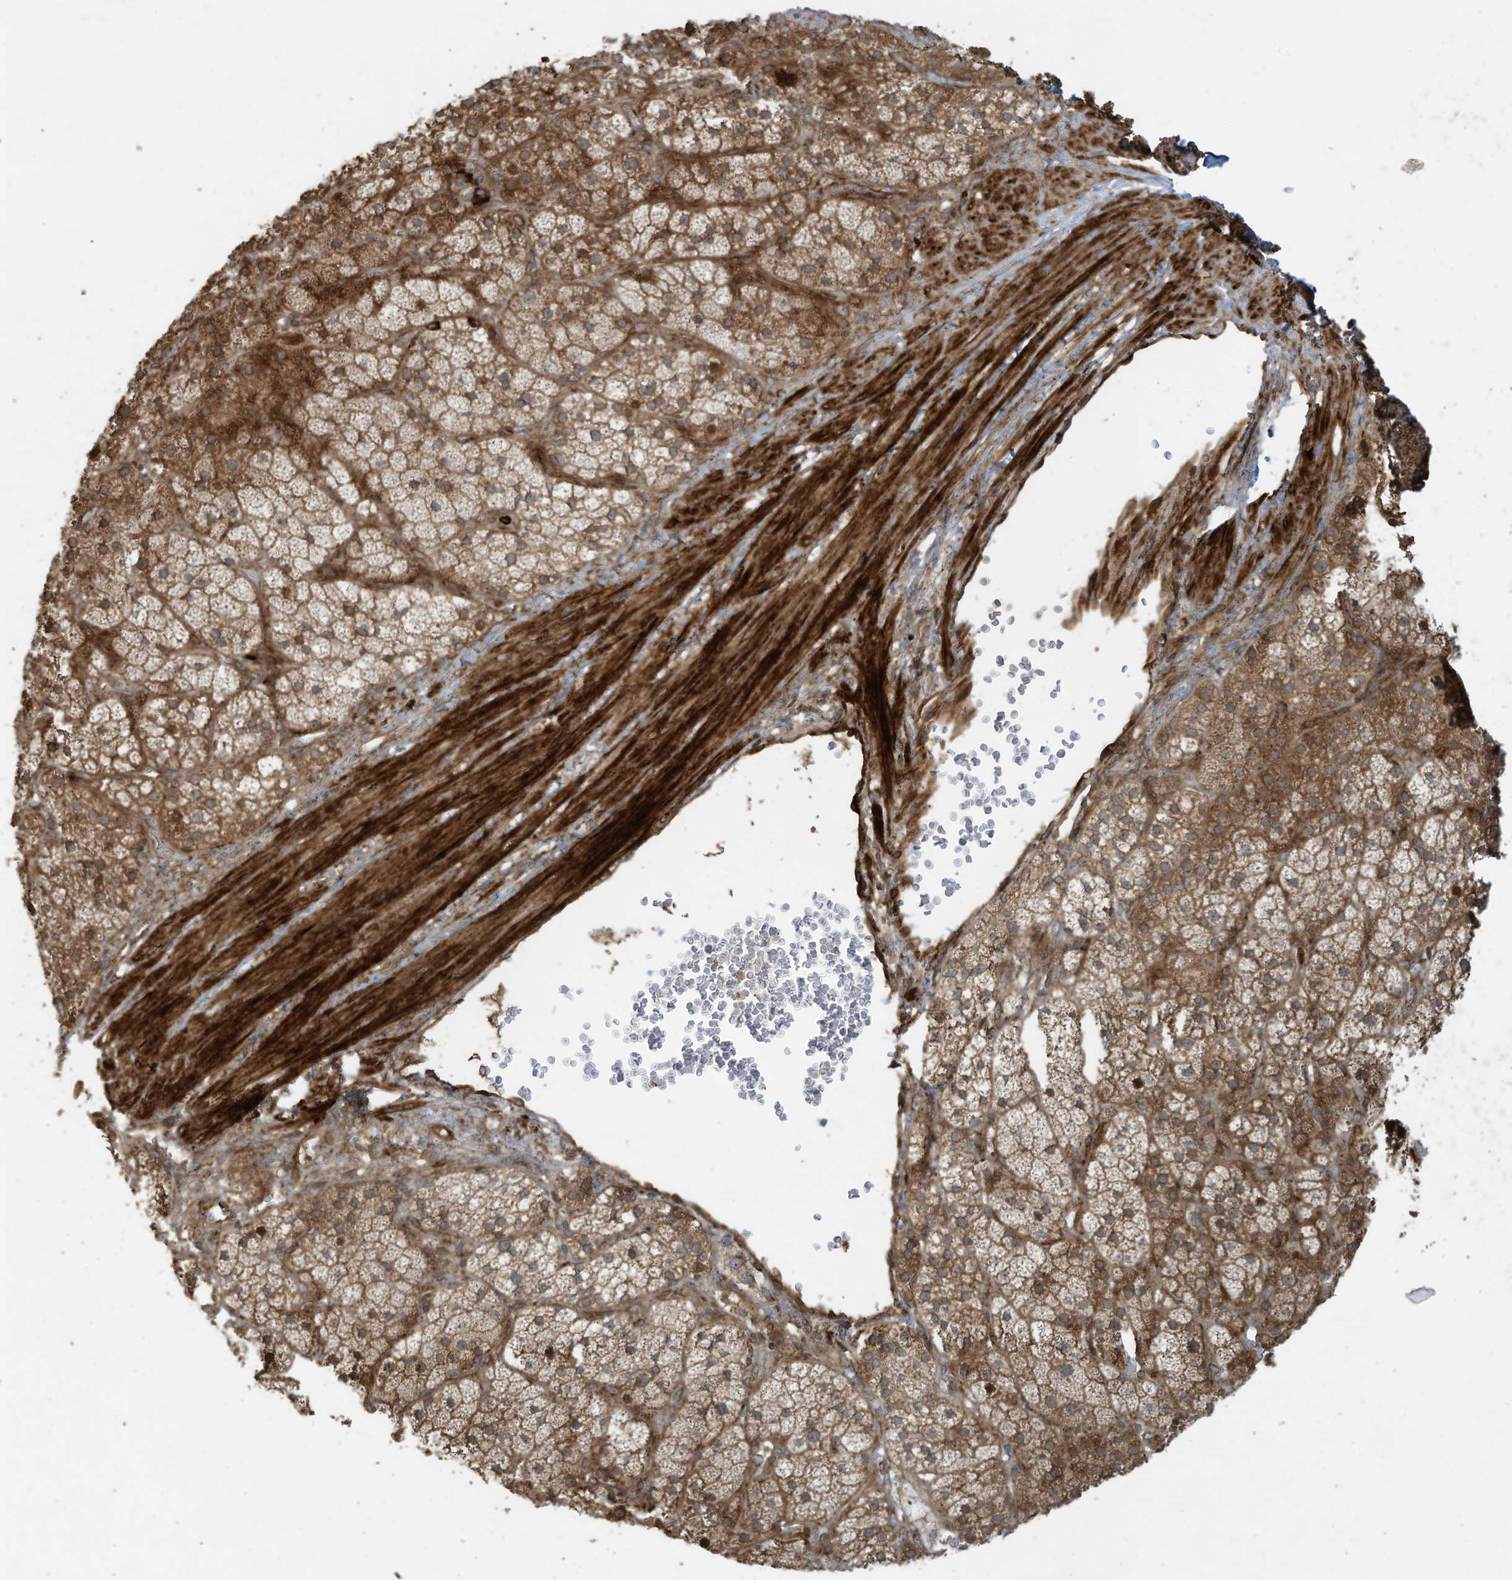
{"staining": {"intensity": "moderate", "quantity": ">75%", "location": "cytoplasmic/membranous"}, "tissue": "adrenal gland", "cell_type": "Glandular cells", "image_type": "normal", "snomed": [{"axis": "morphology", "description": "Normal tissue, NOS"}, {"axis": "topography", "description": "Adrenal gland"}], "caption": "Immunohistochemical staining of normal adrenal gland displays >75% levels of moderate cytoplasmic/membranous protein positivity in approximately >75% of glandular cells. (DAB (3,3'-diaminobenzidine) = brown stain, brightfield microscopy at high magnification).", "gene": "DDIT4", "patient": {"sex": "male", "age": 57}}